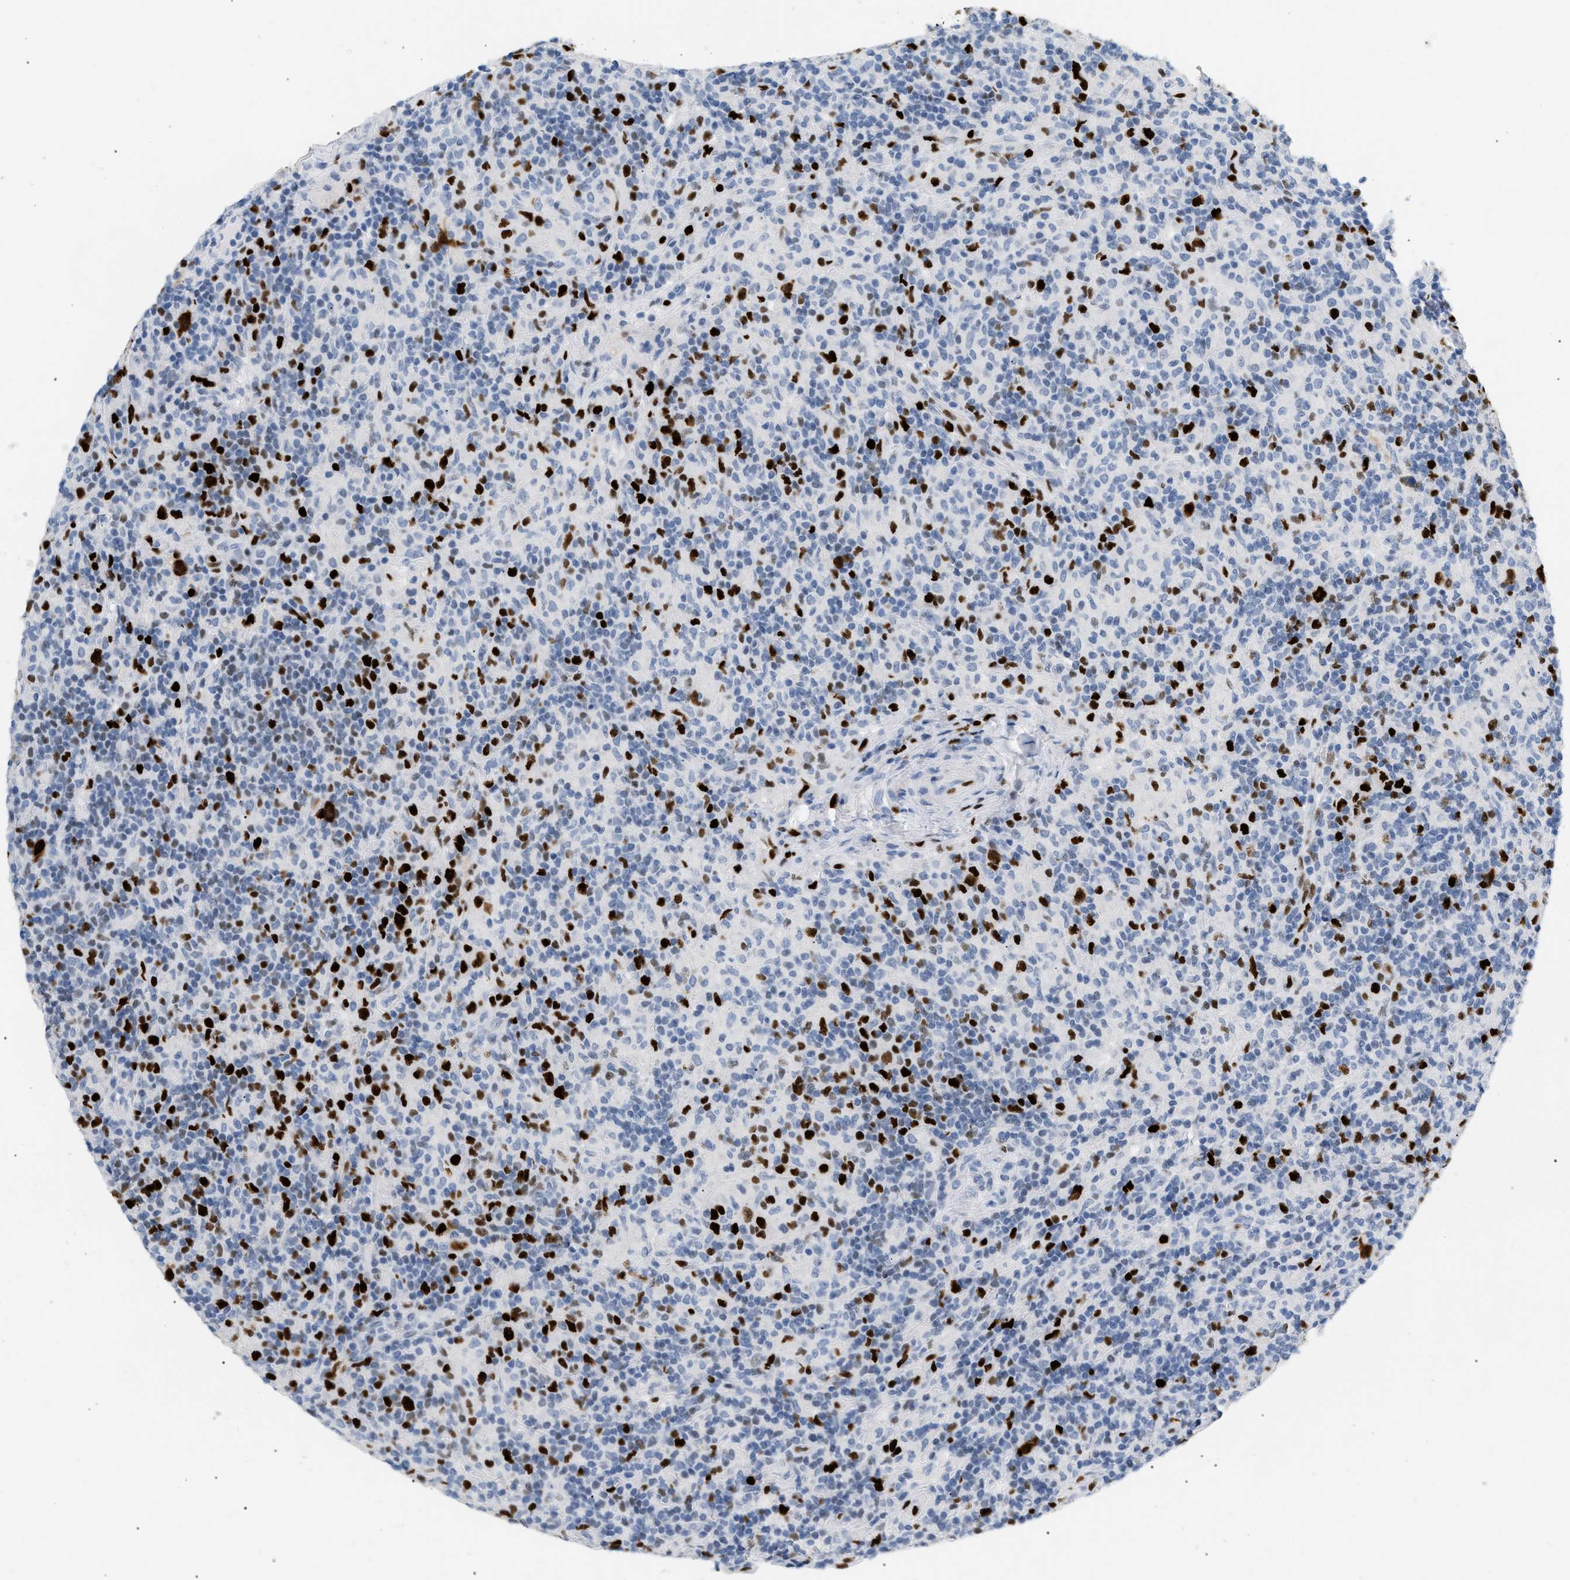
{"staining": {"intensity": "strong", "quantity": ">75%", "location": "nuclear"}, "tissue": "lymphoma", "cell_type": "Tumor cells", "image_type": "cancer", "snomed": [{"axis": "morphology", "description": "Hodgkin's disease, NOS"}, {"axis": "topography", "description": "Lymph node"}], "caption": "Immunohistochemical staining of lymphoma displays high levels of strong nuclear staining in about >75% of tumor cells.", "gene": "MCM7", "patient": {"sex": "male", "age": 70}}